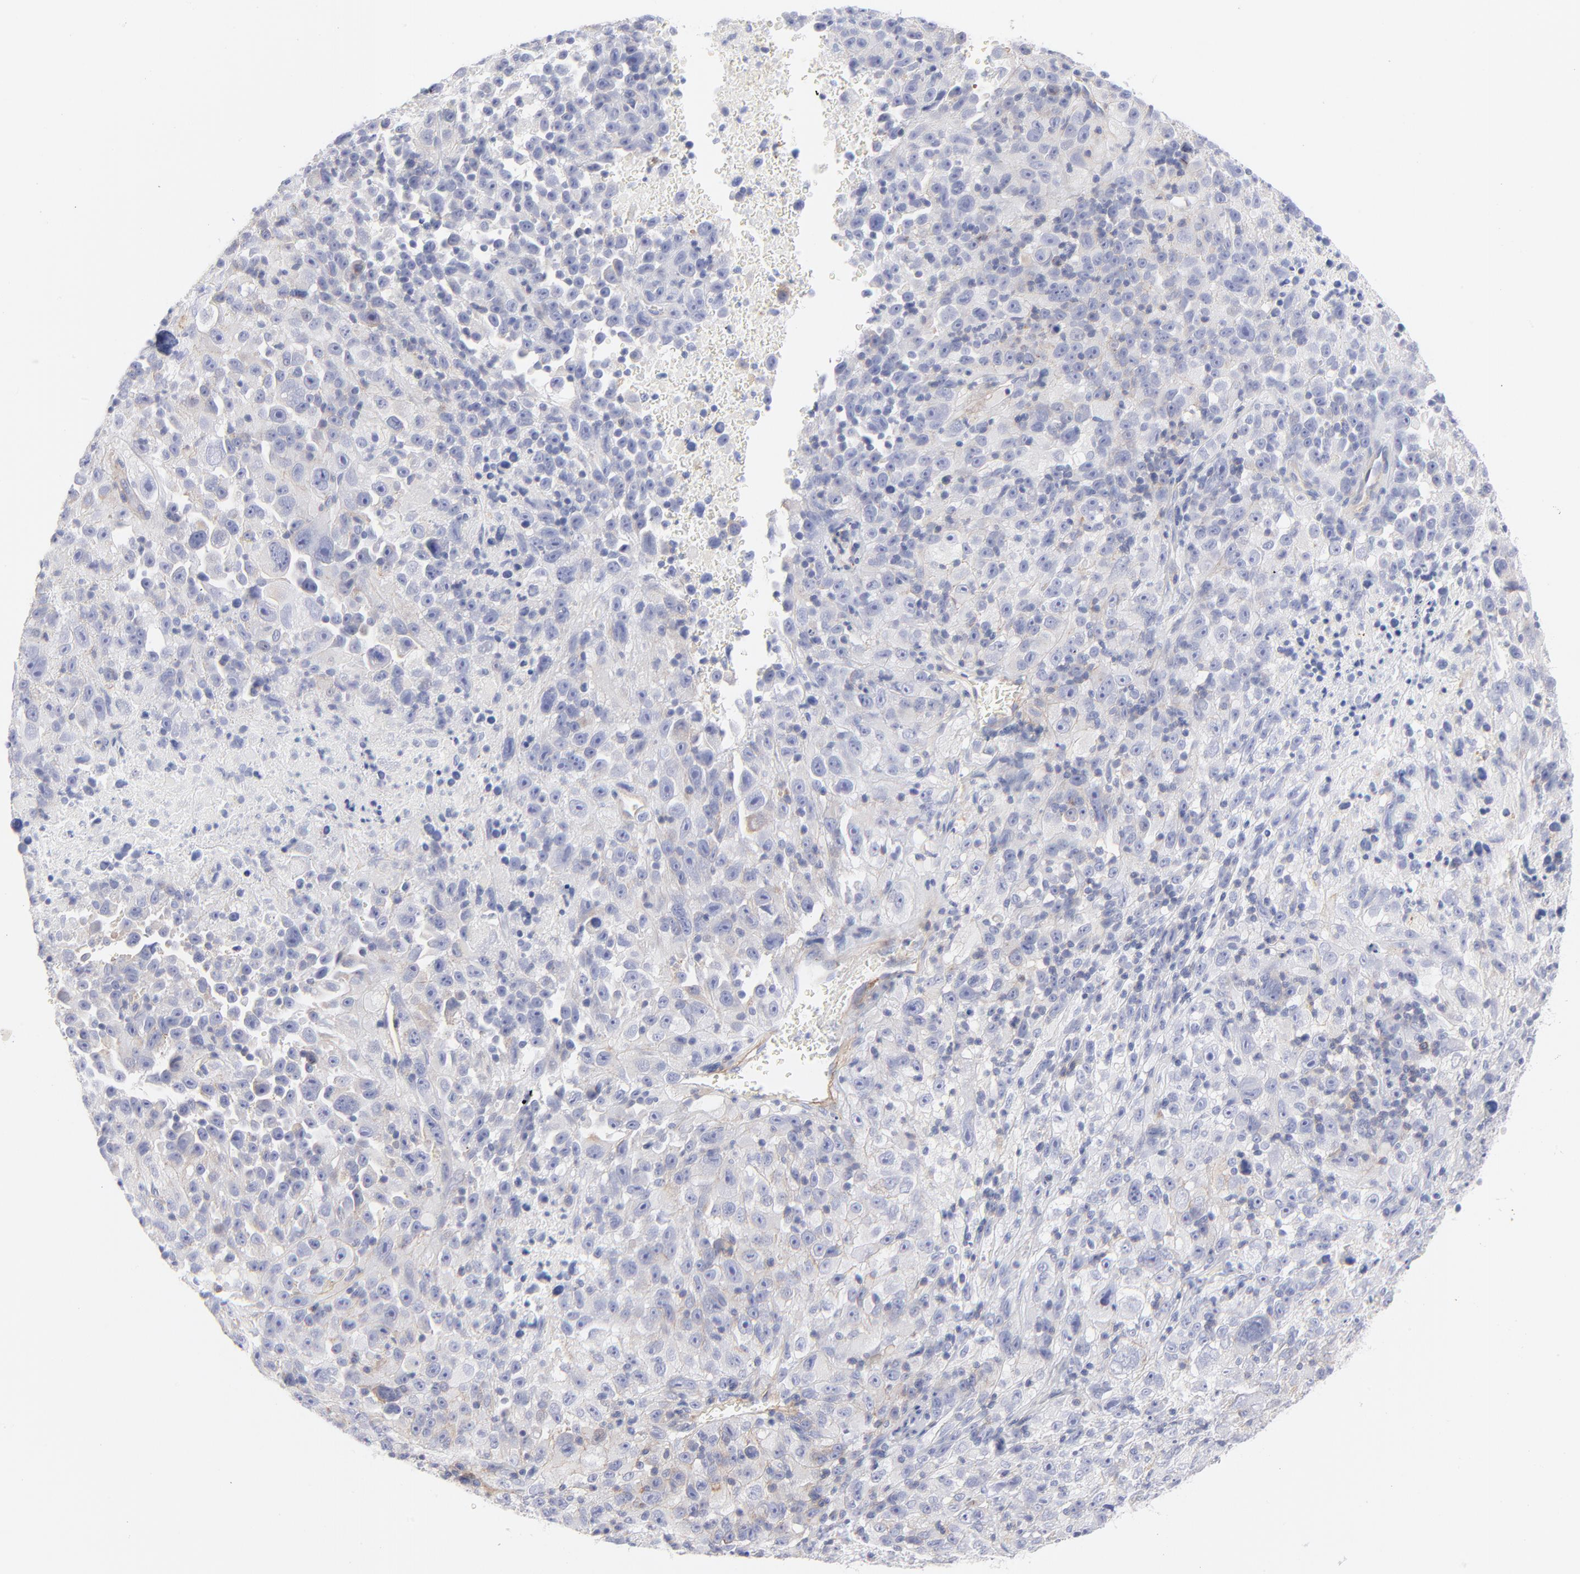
{"staining": {"intensity": "negative", "quantity": "none", "location": "none"}, "tissue": "melanoma", "cell_type": "Tumor cells", "image_type": "cancer", "snomed": [{"axis": "morphology", "description": "Malignant melanoma, Metastatic site"}, {"axis": "topography", "description": "Cerebral cortex"}], "caption": "Tumor cells are negative for protein expression in human melanoma.", "gene": "ACTA2", "patient": {"sex": "female", "age": 52}}